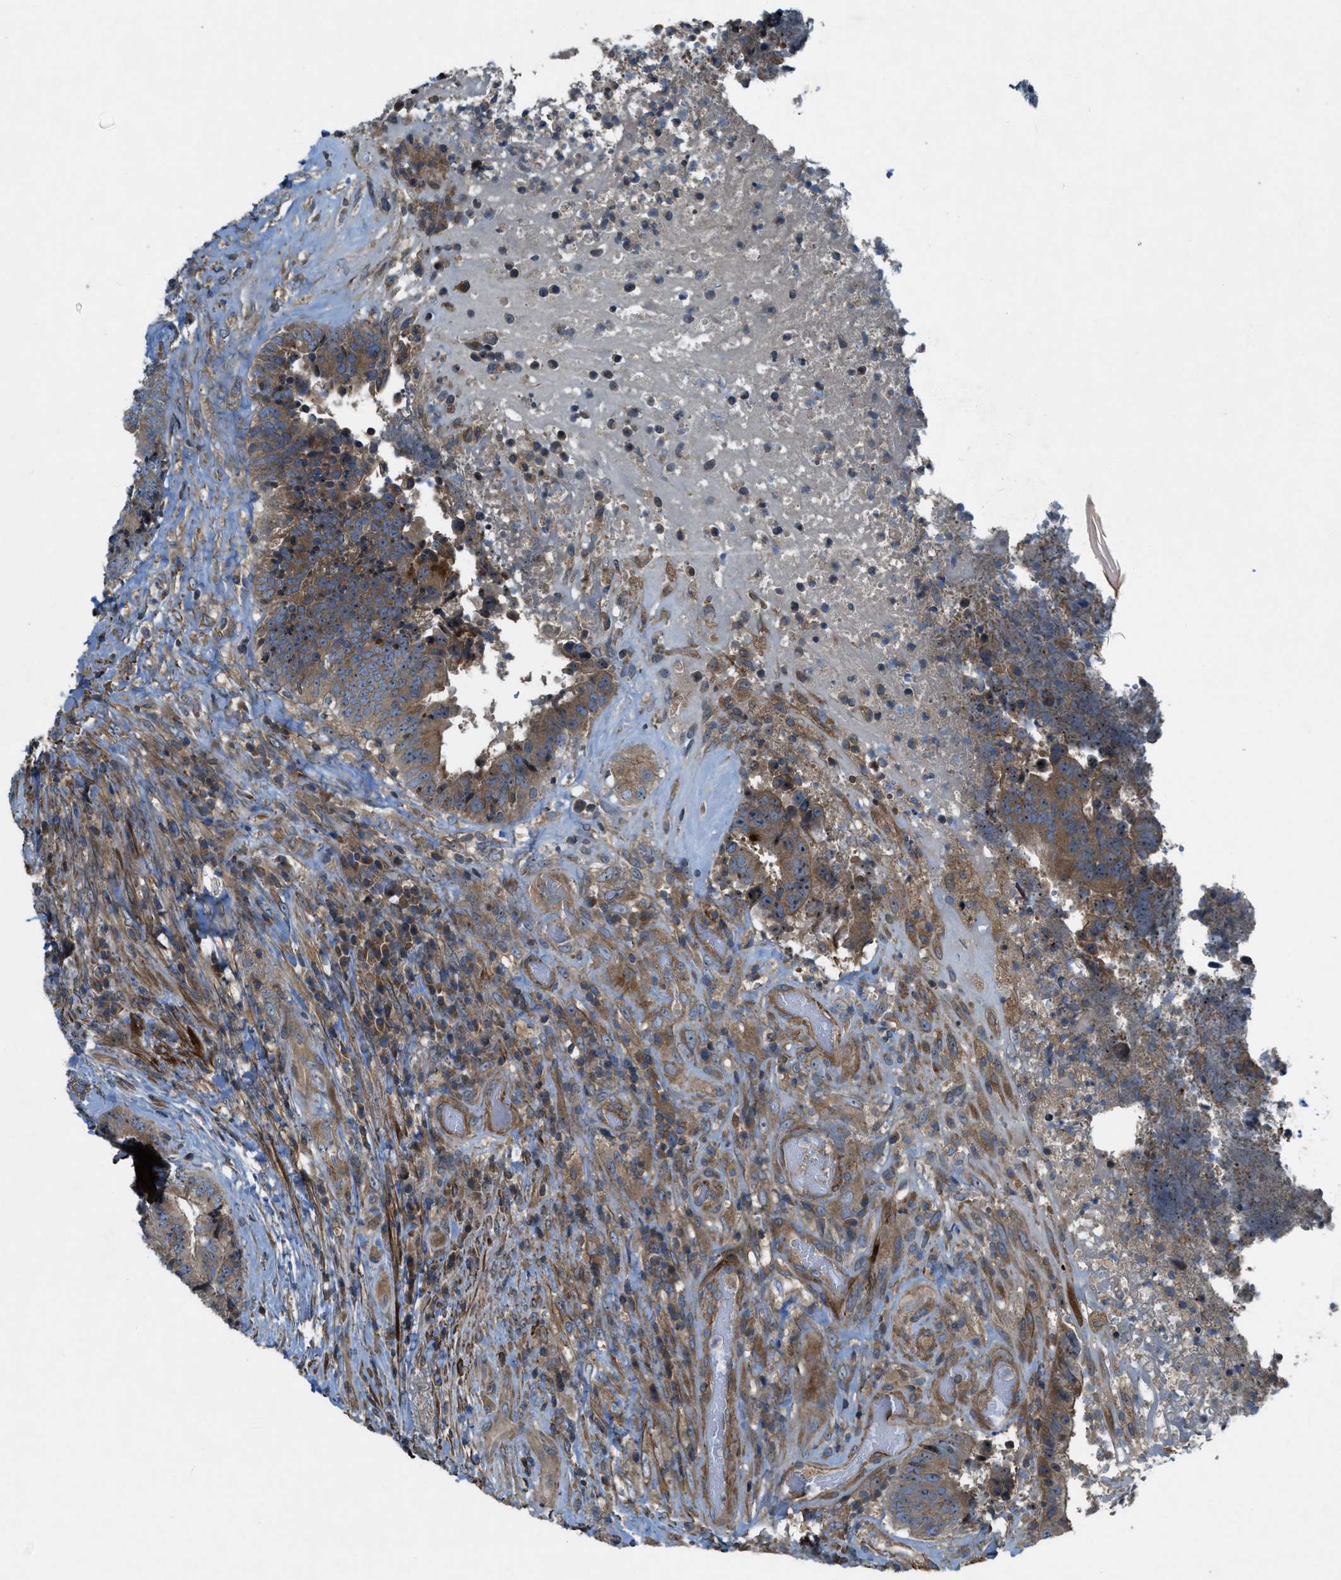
{"staining": {"intensity": "moderate", "quantity": ">75%", "location": "cytoplasmic/membranous,nuclear"}, "tissue": "colorectal cancer", "cell_type": "Tumor cells", "image_type": "cancer", "snomed": [{"axis": "morphology", "description": "Adenocarcinoma, NOS"}, {"axis": "topography", "description": "Rectum"}], "caption": "Immunohistochemistry (IHC) micrograph of colorectal cancer (adenocarcinoma) stained for a protein (brown), which displays medium levels of moderate cytoplasmic/membranous and nuclear expression in about >75% of tumor cells.", "gene": "VEZT", "patient": {"sex": "male", "age": 72}}